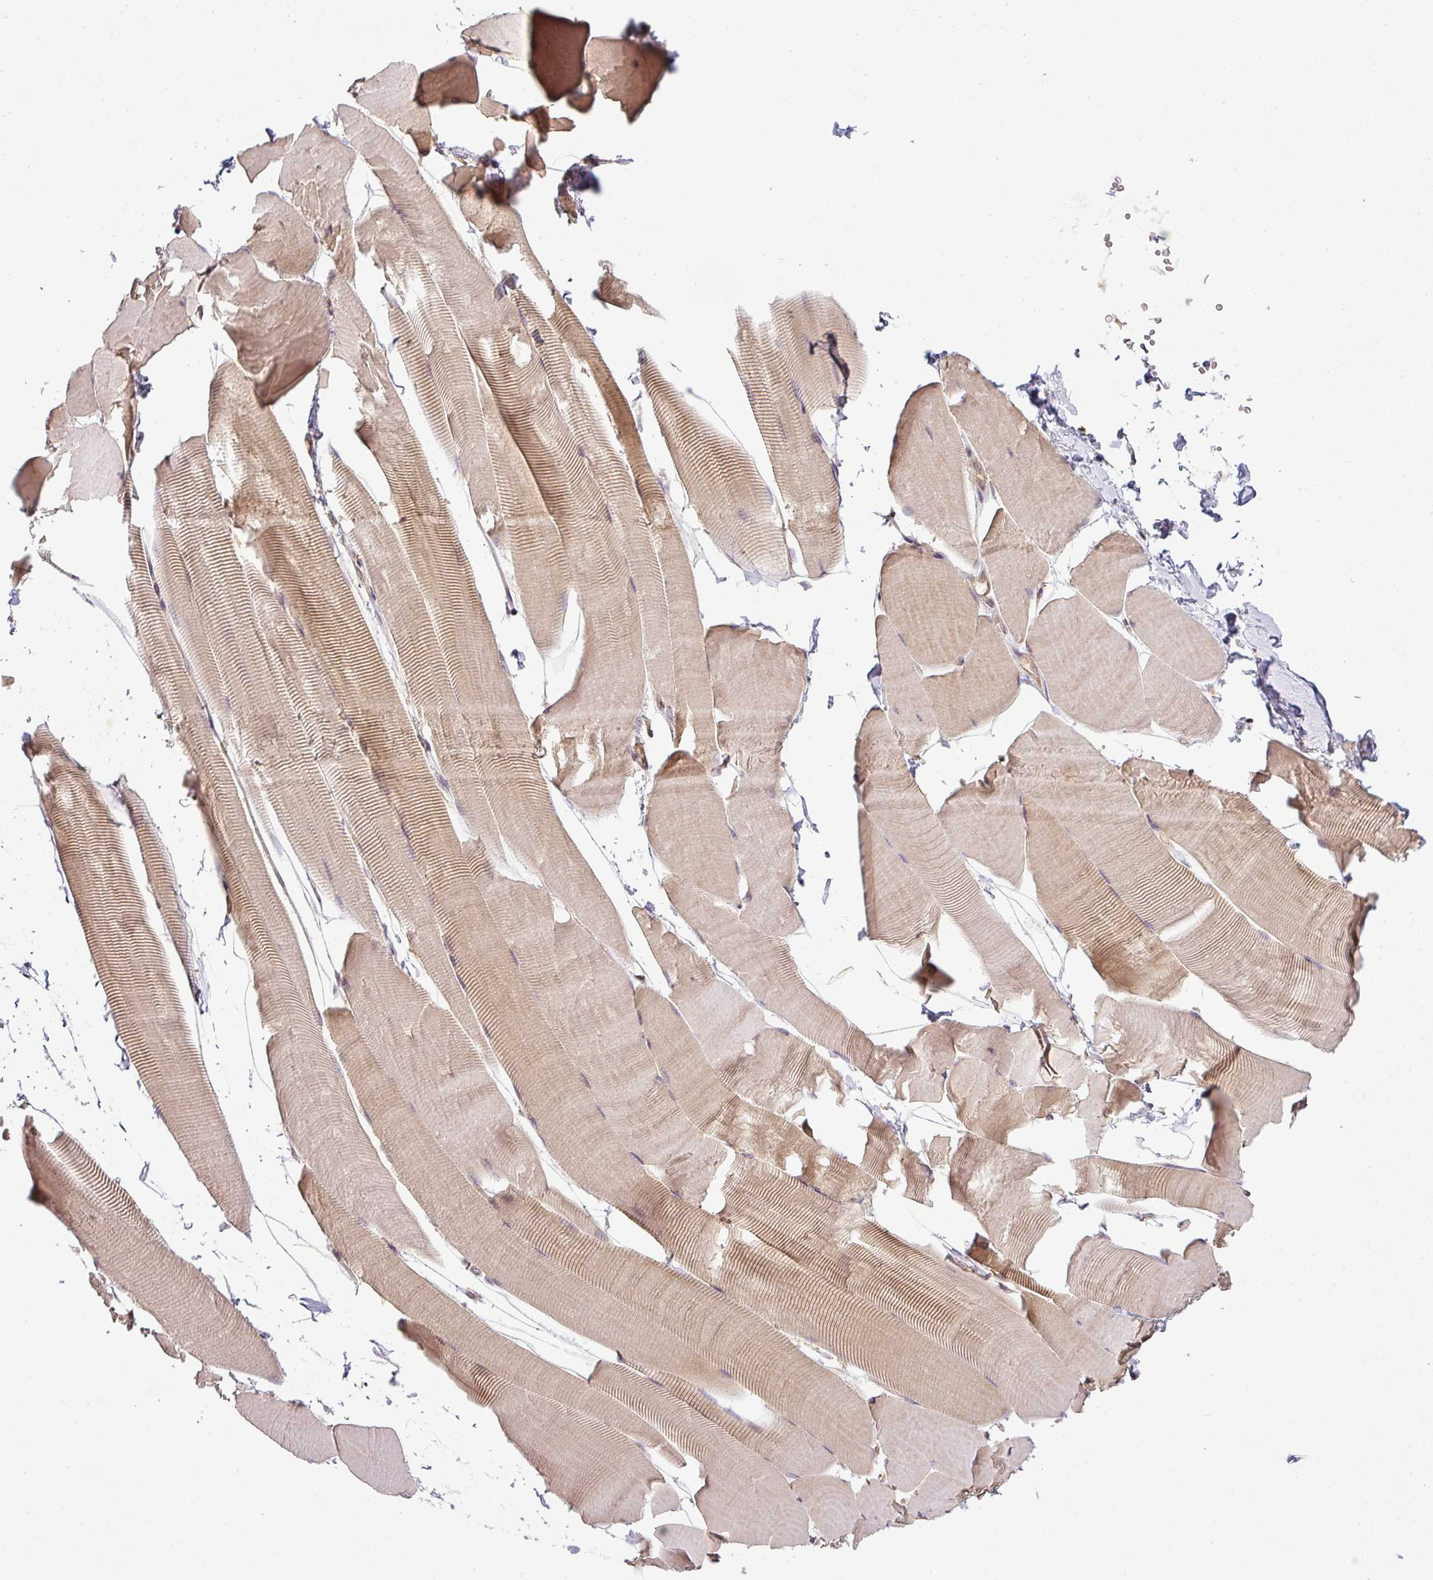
{"staining": {"intensity": "moderate", "quantity": "25%-75%", "location": "cytoplasmic/membranous"}, "tissue": "skeletal muscle", "cell_type": "Myocytes", "image_type": "normal", "snomed": [{"axis": "morphology", "description": "Normal tissue, NOS"}, {"axis": "topography", "description": "Skeletal muscle"}], "caption": "Immunohistochemistry (IHC) of unremarkable human skeletal muscle demonstrates medium levels of moderate cytoplasmic/membranous positivity in approximately 25%-75% of myocytes.", "gene": "RNF31", "patient": {"sex": "male", "age": 25}}